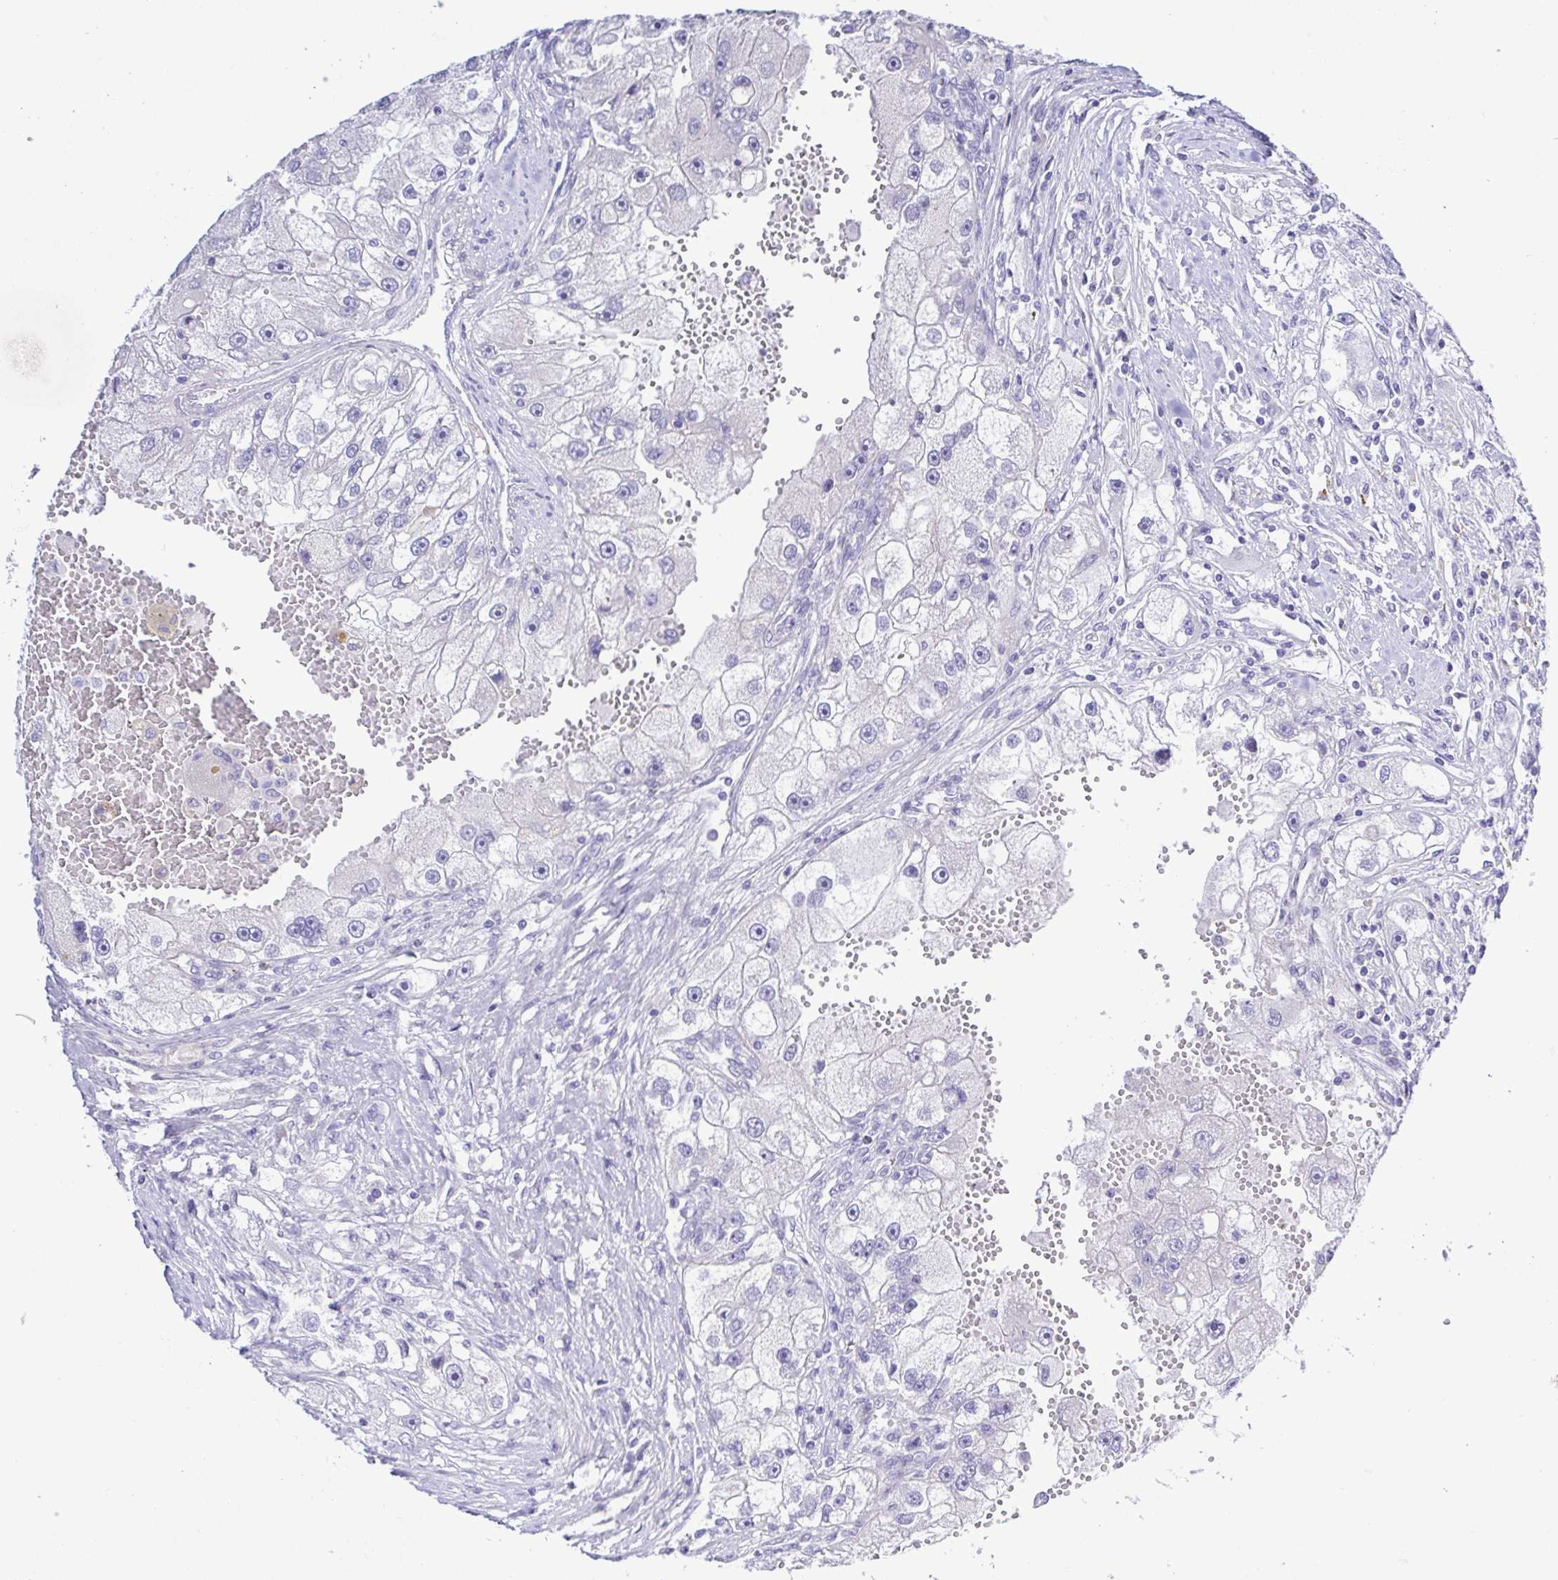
{"staining": {"intensity": "negative", "quantity": "none", "location": "none"}, "tissue": "renal cancer", "cell_type": "Tumor cells", "image_type": "cancer", "snomed": [{"axis": "morphology", "description": "Adenocarcinoma, NOS"}, {"axis": "topography", "description": "Kidney"}], "caption": "An image of human adenocarcinoma (renal) is negative for staining in tumor cells.", "gene": "GABBR2", "patient": {"sex": "male", "age": 63}}